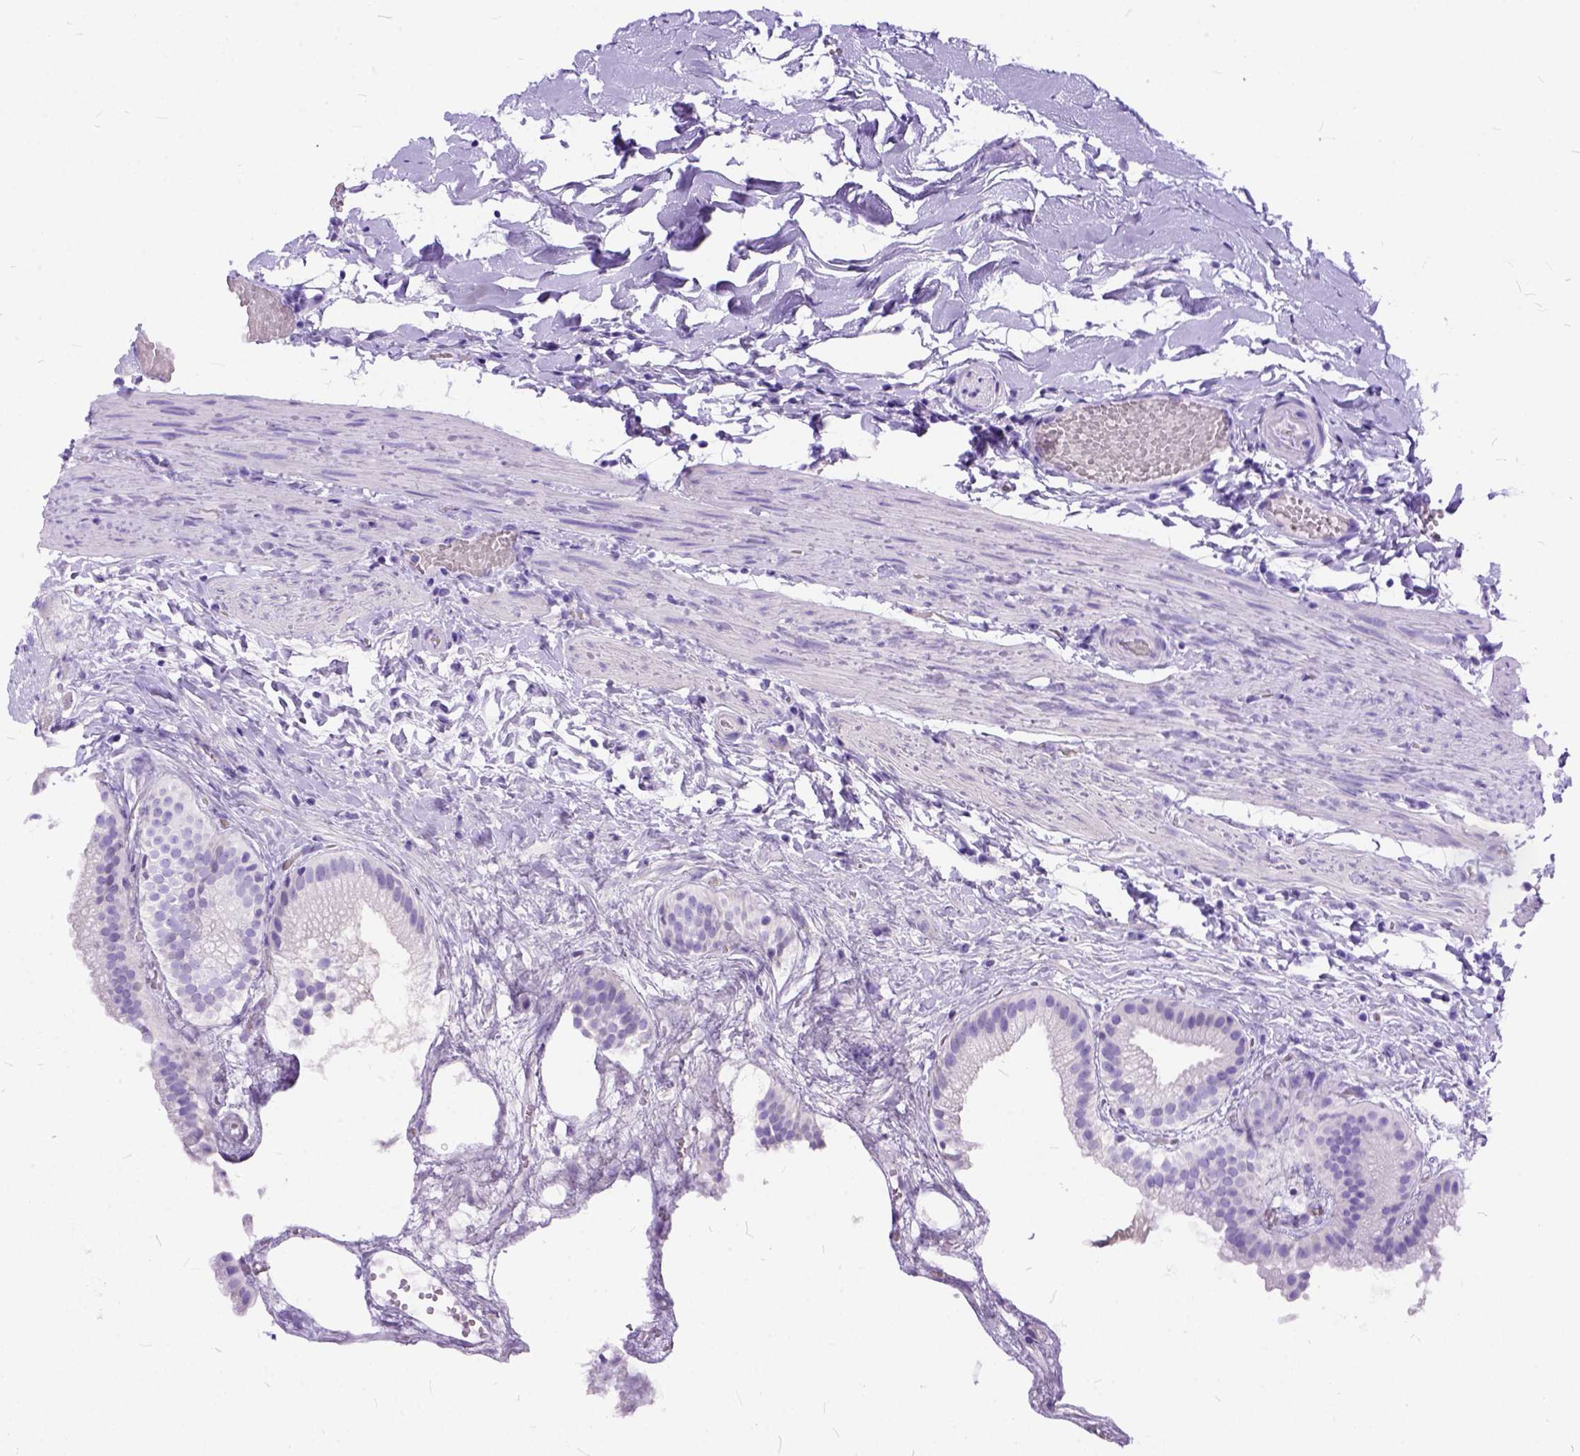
{"staining": {"intensity": "negative", "quantity": "none", "location": "none"}, "tissue": "gallbladder", "cell_type": "Glandular cells", "image_type": "normal", "snomed": [{"axis": "morphology", "description": "Normal tissue, NOS"}, {"axis": "topography", "description": "Gallbladder"}], "caption": "DAB immunohistochemical staining of unremarkable human gallbladder reveals no significant positivity in glandular cells.", "gene": "C1QTNF3", "patient": {"sex": "female", "age": 63}}